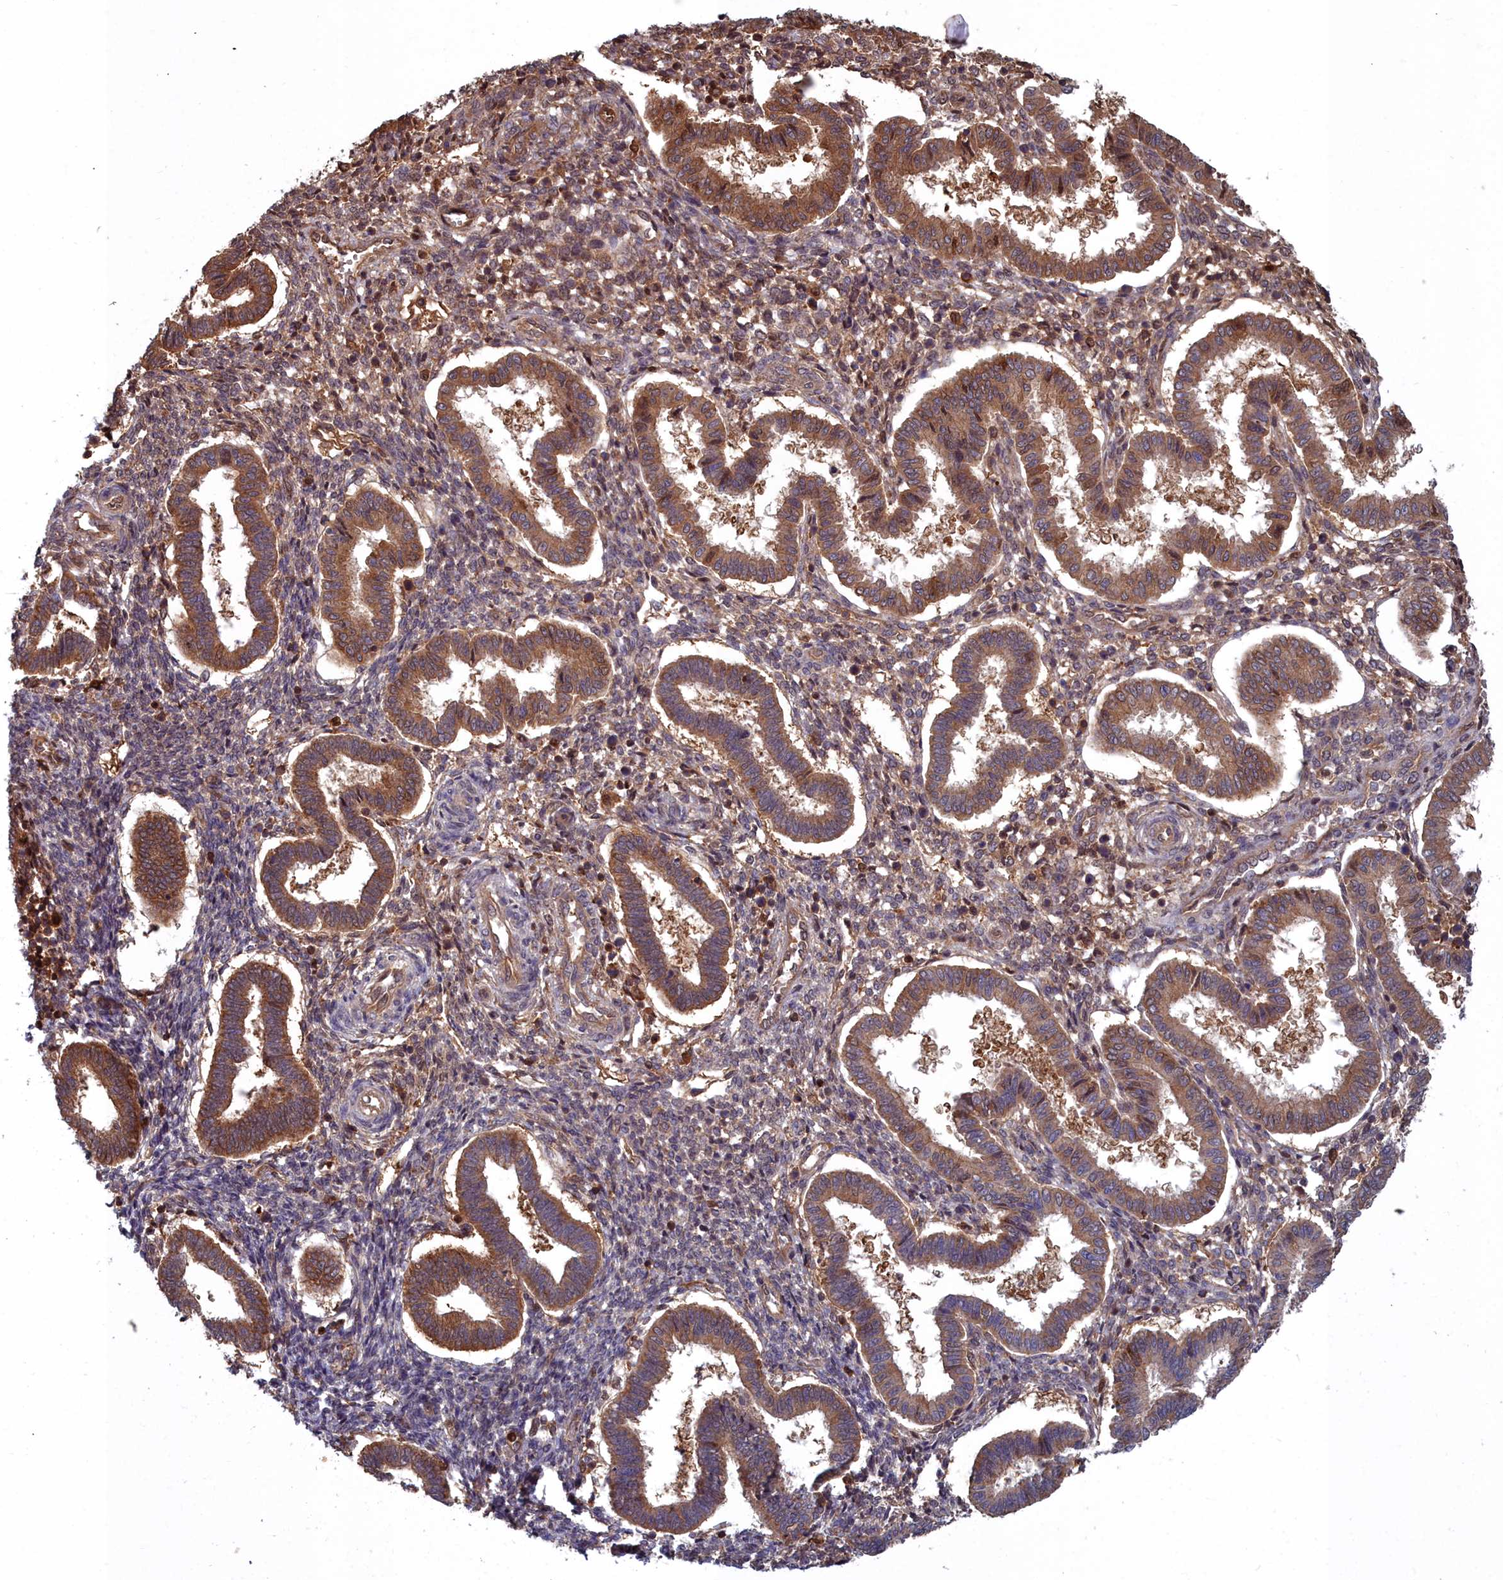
{"staining": {"intensity": "moderate", "quantity": "25%-75%", "location": "cytoplasmic/membranous"}, "tissue": "endometrium", "cell_type": "Cells in endometrial stroma", "image_type": "normal", "snomed": [{"axis": "morphology", "description": "Normal tissue, NOS"}, {"axis": "topography", "description": "Endometrium"}], "caption": "This photomicrograph demonstrates immunohistochemistry staining of normal human endometrium, with medium moderate cytoplasmic/membranous expression in approximately 25%-75% of cells in endometrial stroma.", "gene": "GFRA2", "patient": {"sex": "female", "age": 24}}